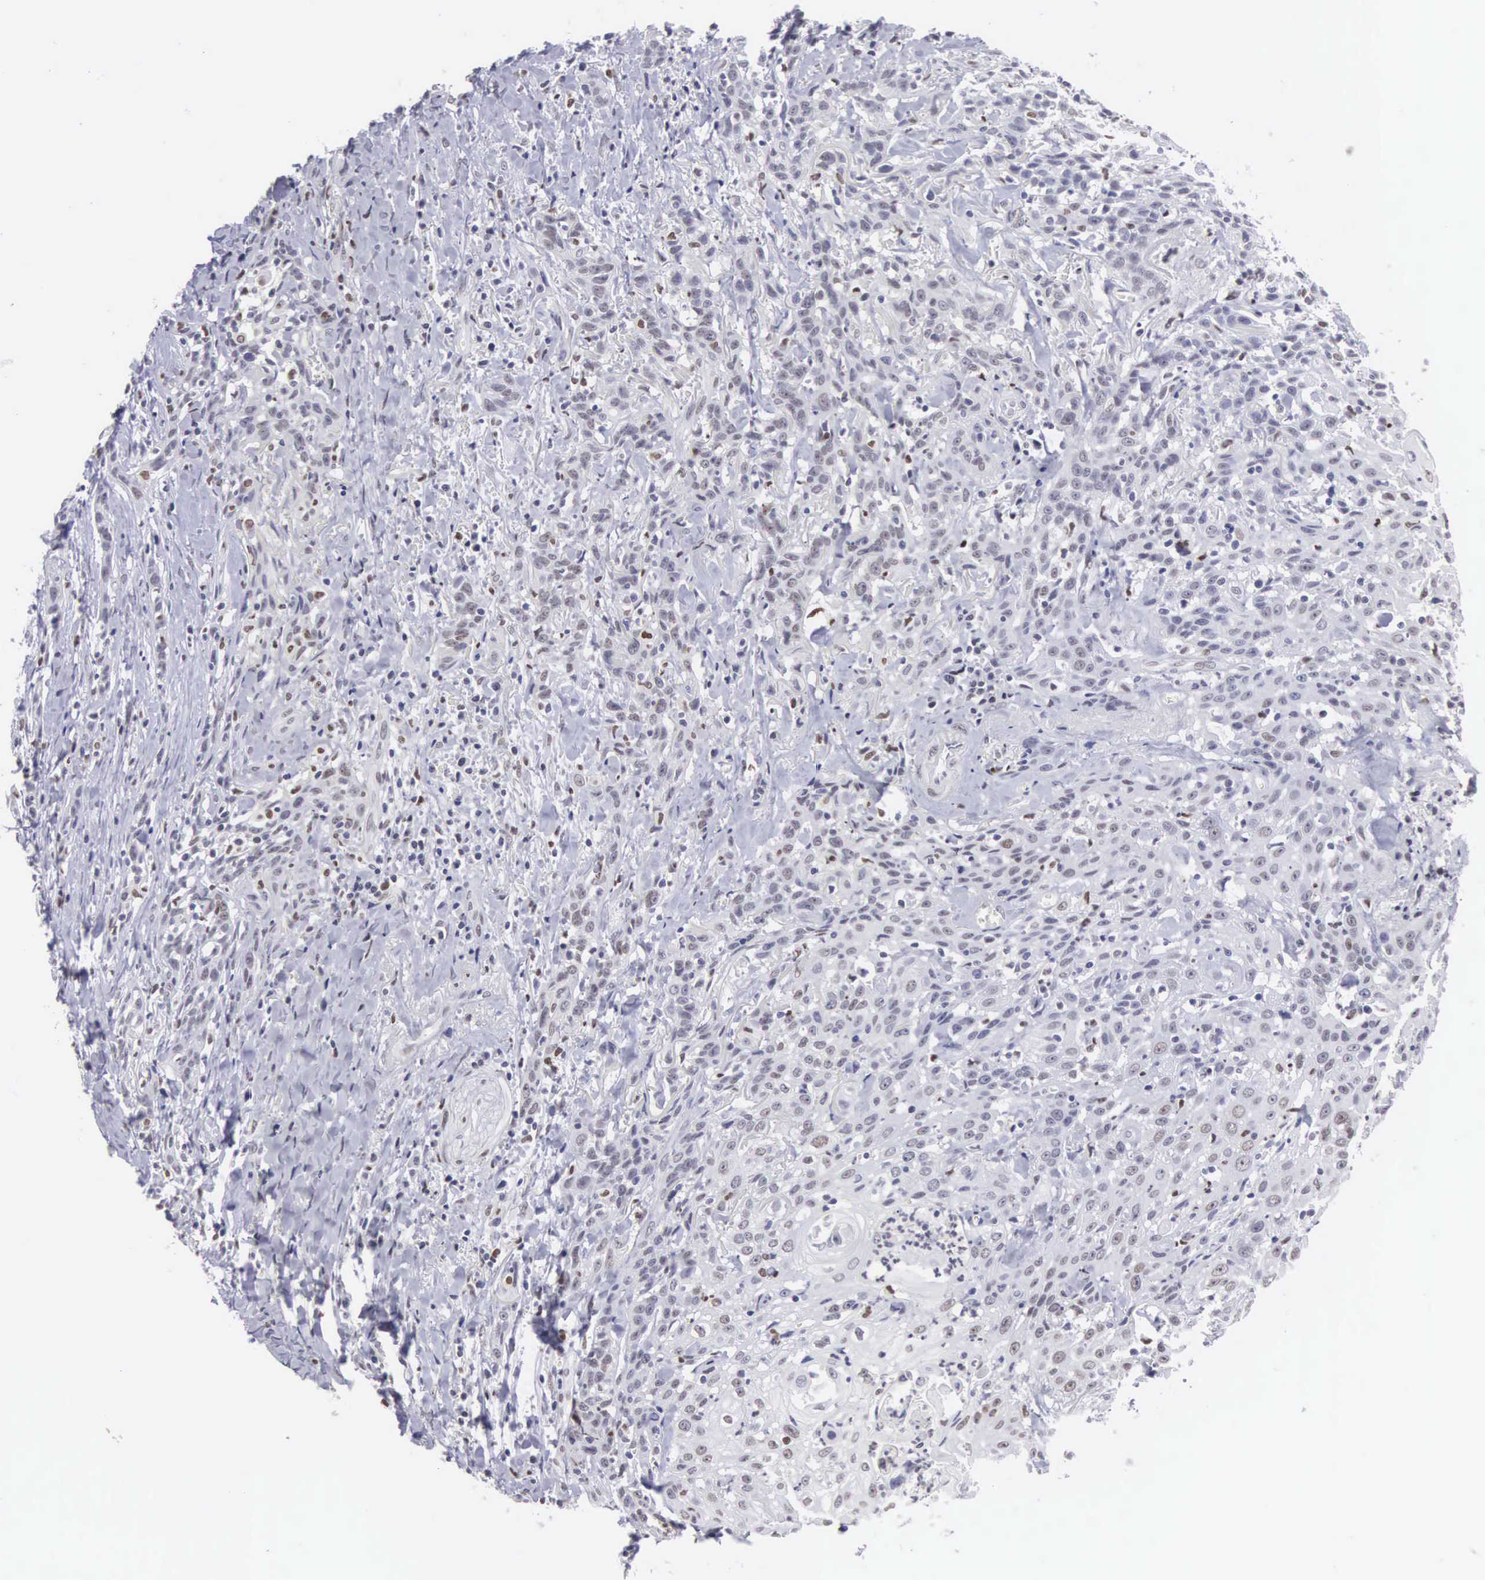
{"staining": {"intensity": "moderate", "quantity": "<25%", "location": "nuclear"}, "tissue": "head and neck cancer", "cell_type": "Tumor cells", "image_type": "cancer", "snomed": [{"axis": "morphology", "description": "Squamous cell carcinoma, NOS"}, {"axis": "topography", "description": "Oral tissue"}, {"axis": "topography", "description": "Head-Neck"}], "caption": "DAB immunohistochemical staining of human head and neck squamous cell carcinoma reveals moderate nuclear protein positivity in about <25% of tumor cells.", "gene": "ETV6", "patient": {"sex": "female", "age": 82}}